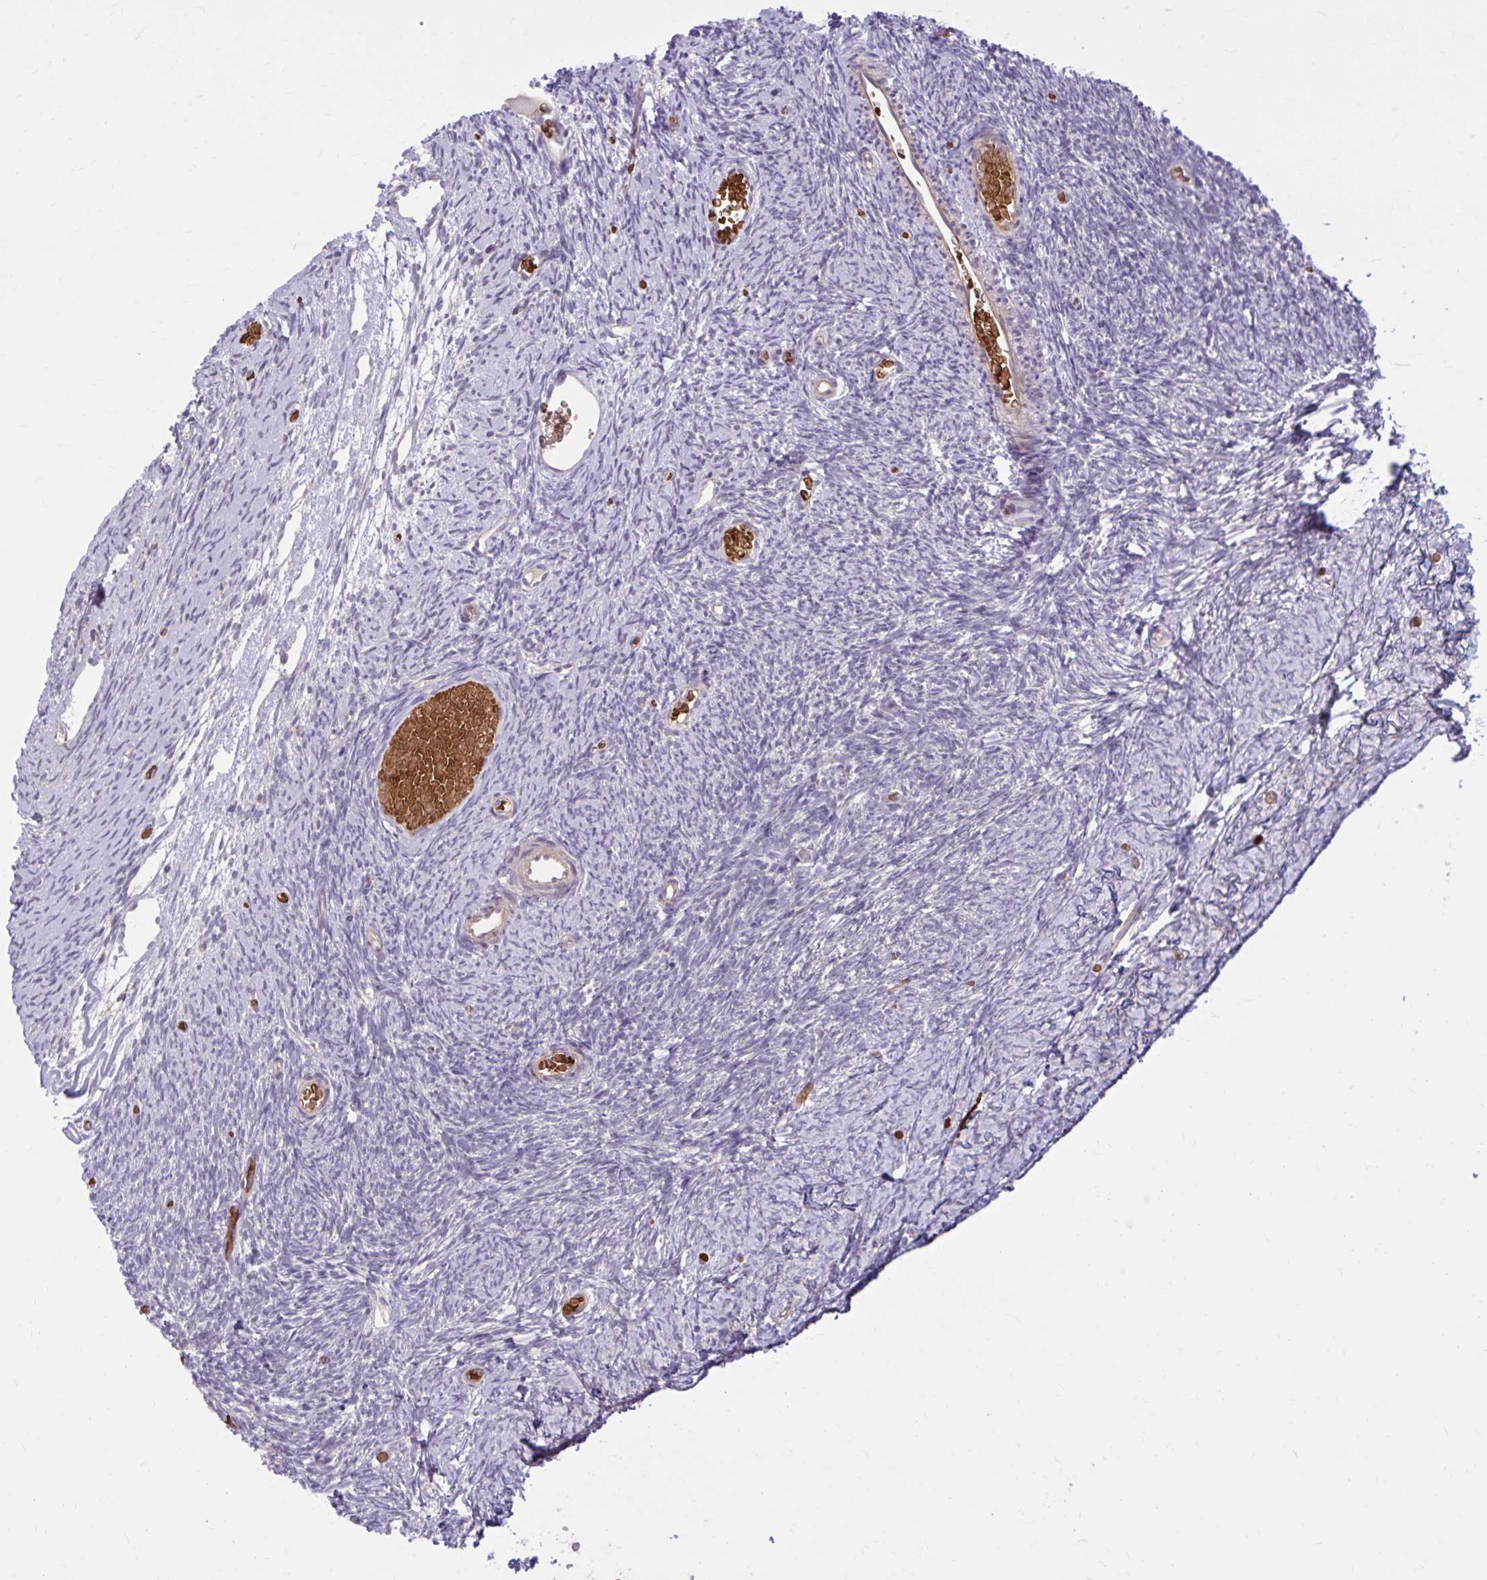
{"staining": {"intensity": "negative", "quantity": "none", "location": "none"}, "tissue": "ovary", "cell_type": "Follicle cells", "image_type": "normal", "snomed": [{"axis": "morphology", "description": "Normal tissue, NOS"}, {"axis": "topography", "description": "Ovary"}], "caption": "Immunohistochemistry micrograph of normal human ovary stained for a protein (brown), which shows no positivity in follicle cells.", "gene": "SNF8", "patient": {"sex": "female", "age": 39}}